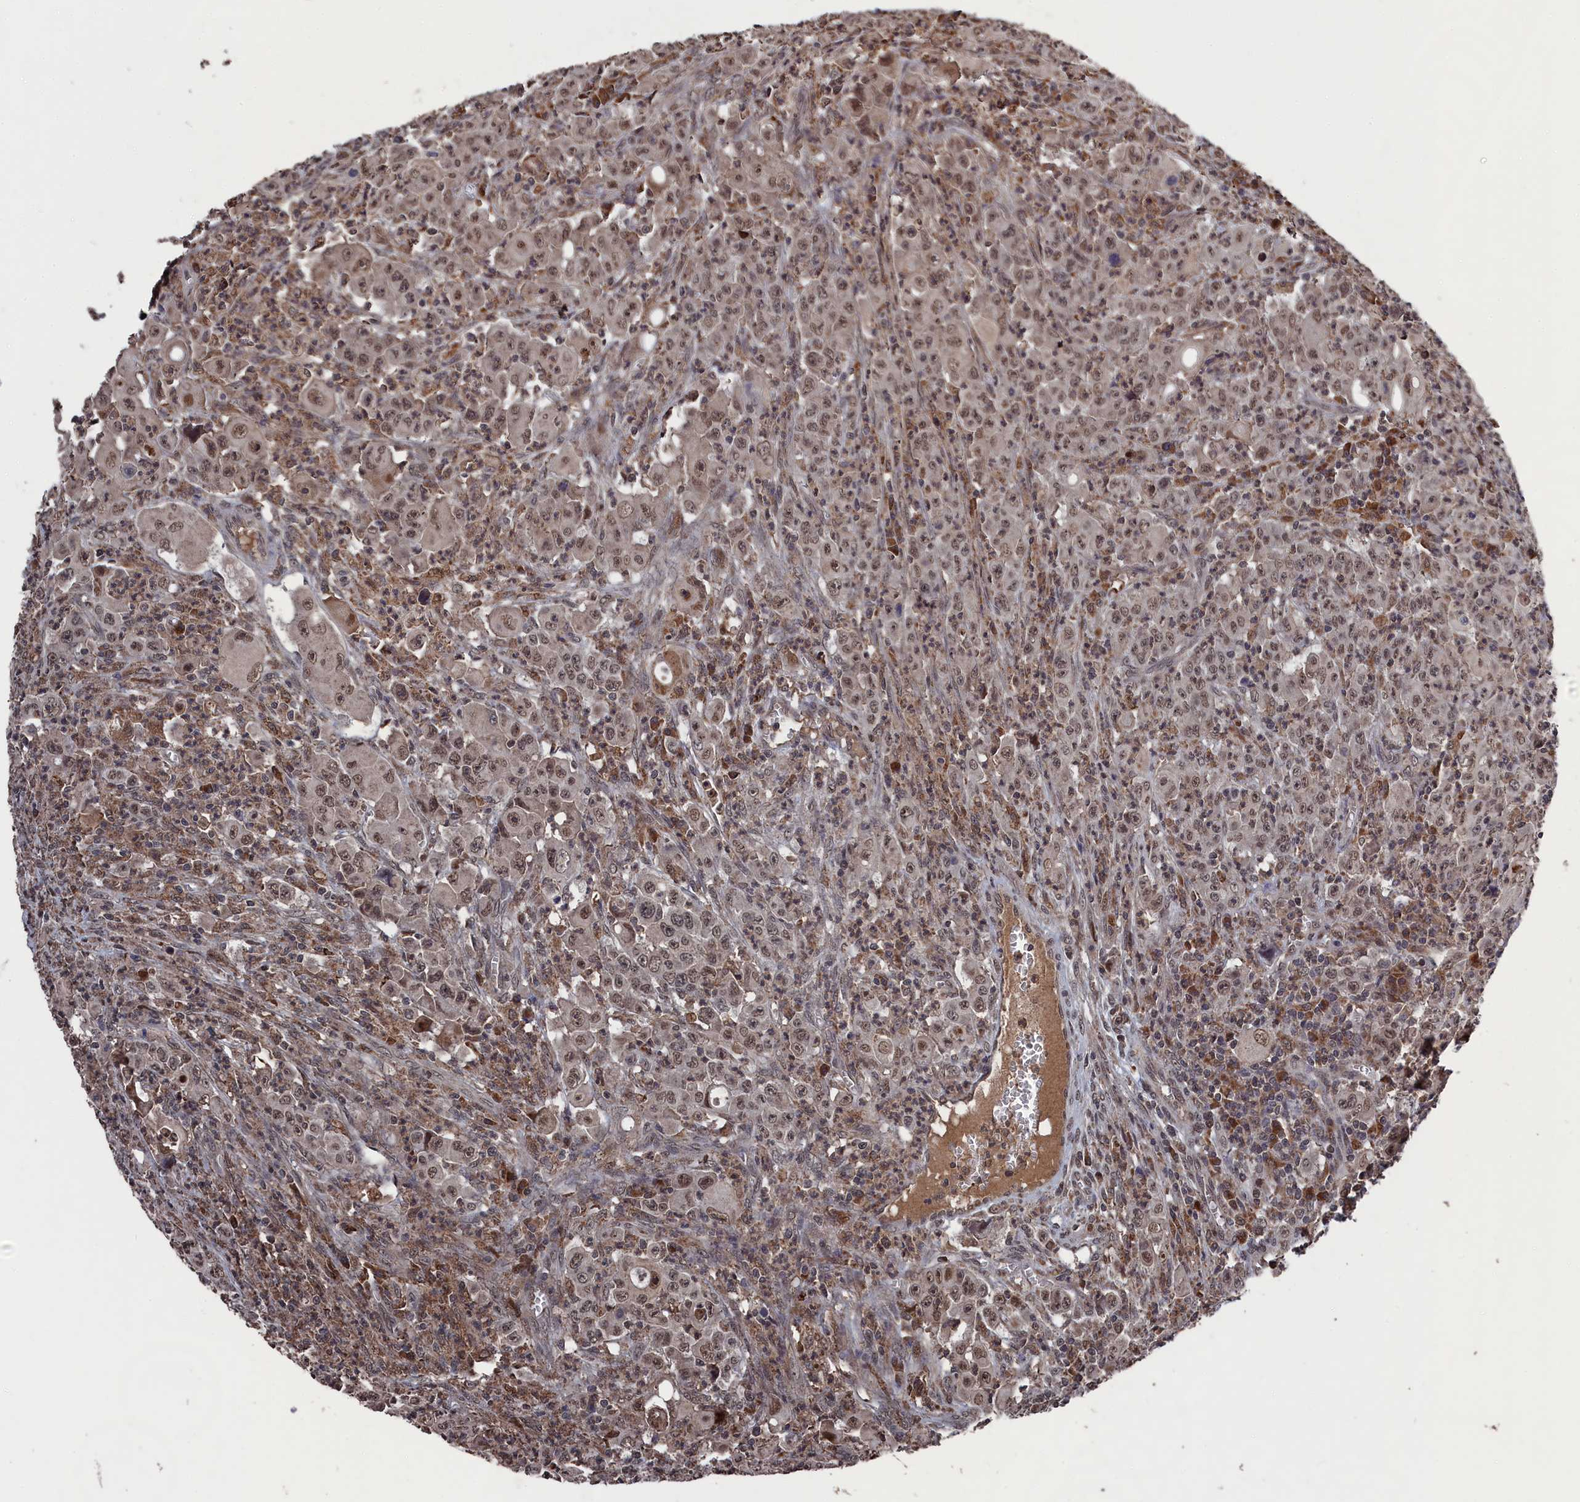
{"staining": {"intensity": "moderate", "quantity": ">75%", "location": "nuclear"}, "tissue": "colorectal cancer", "cell_type": "Tumor cells", "image_type": "cancer", "snomed": [{"axis": "morphology", "description": "Adenocarcinoma, NOS"}, {"axis": "topography", "description": "Colon"}], "caption": "High-magnification brightfield microscopy of colorectal adenocarcinoma stained with DAB (brown) and counterstained with hematoxylin (blue). tumor cells exhibit moderate nuclear staining is present in about>75% of cells.", "gene": "CEACAM21", "patient": {"sex": "male", "age": 51}}